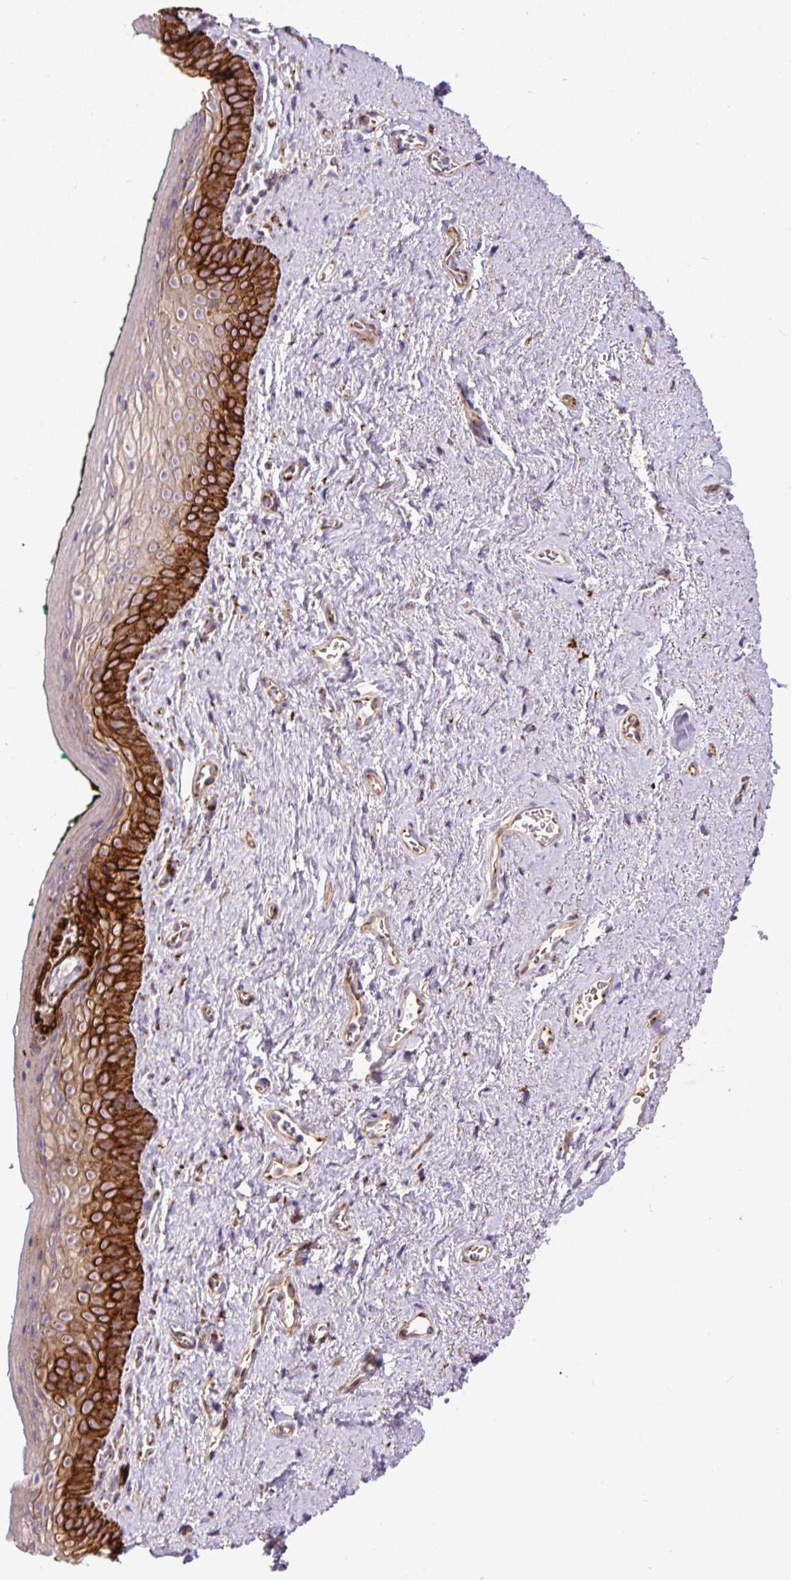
{"staining": {"intensity": "strong", "quantity": "25%-75%", "location": "cytoplasmic/membranous"}, "tissue": "vagina", "cell_type": "Squamous epithelial cells", "image_type": "normal", "snomed": [{"axis": "morphology", "description": "Normal tissue, NOS"}, {"axis": "topography", "description": "Vulva"}, {"axis": "topography", "description": "Vagina"}, {"axis": "topography", "description": "Peripheral nerve tissue"}], "caption": "Immunohistochemistry (IHC) (DAB) staining of normal human vagina exhibits strong cytoplasmic/membranous protein staining in approximately 25%-75% of squamous epithelial cells.", "gene": "MSMP", "patient": {"sex": "female", "age": 66}}